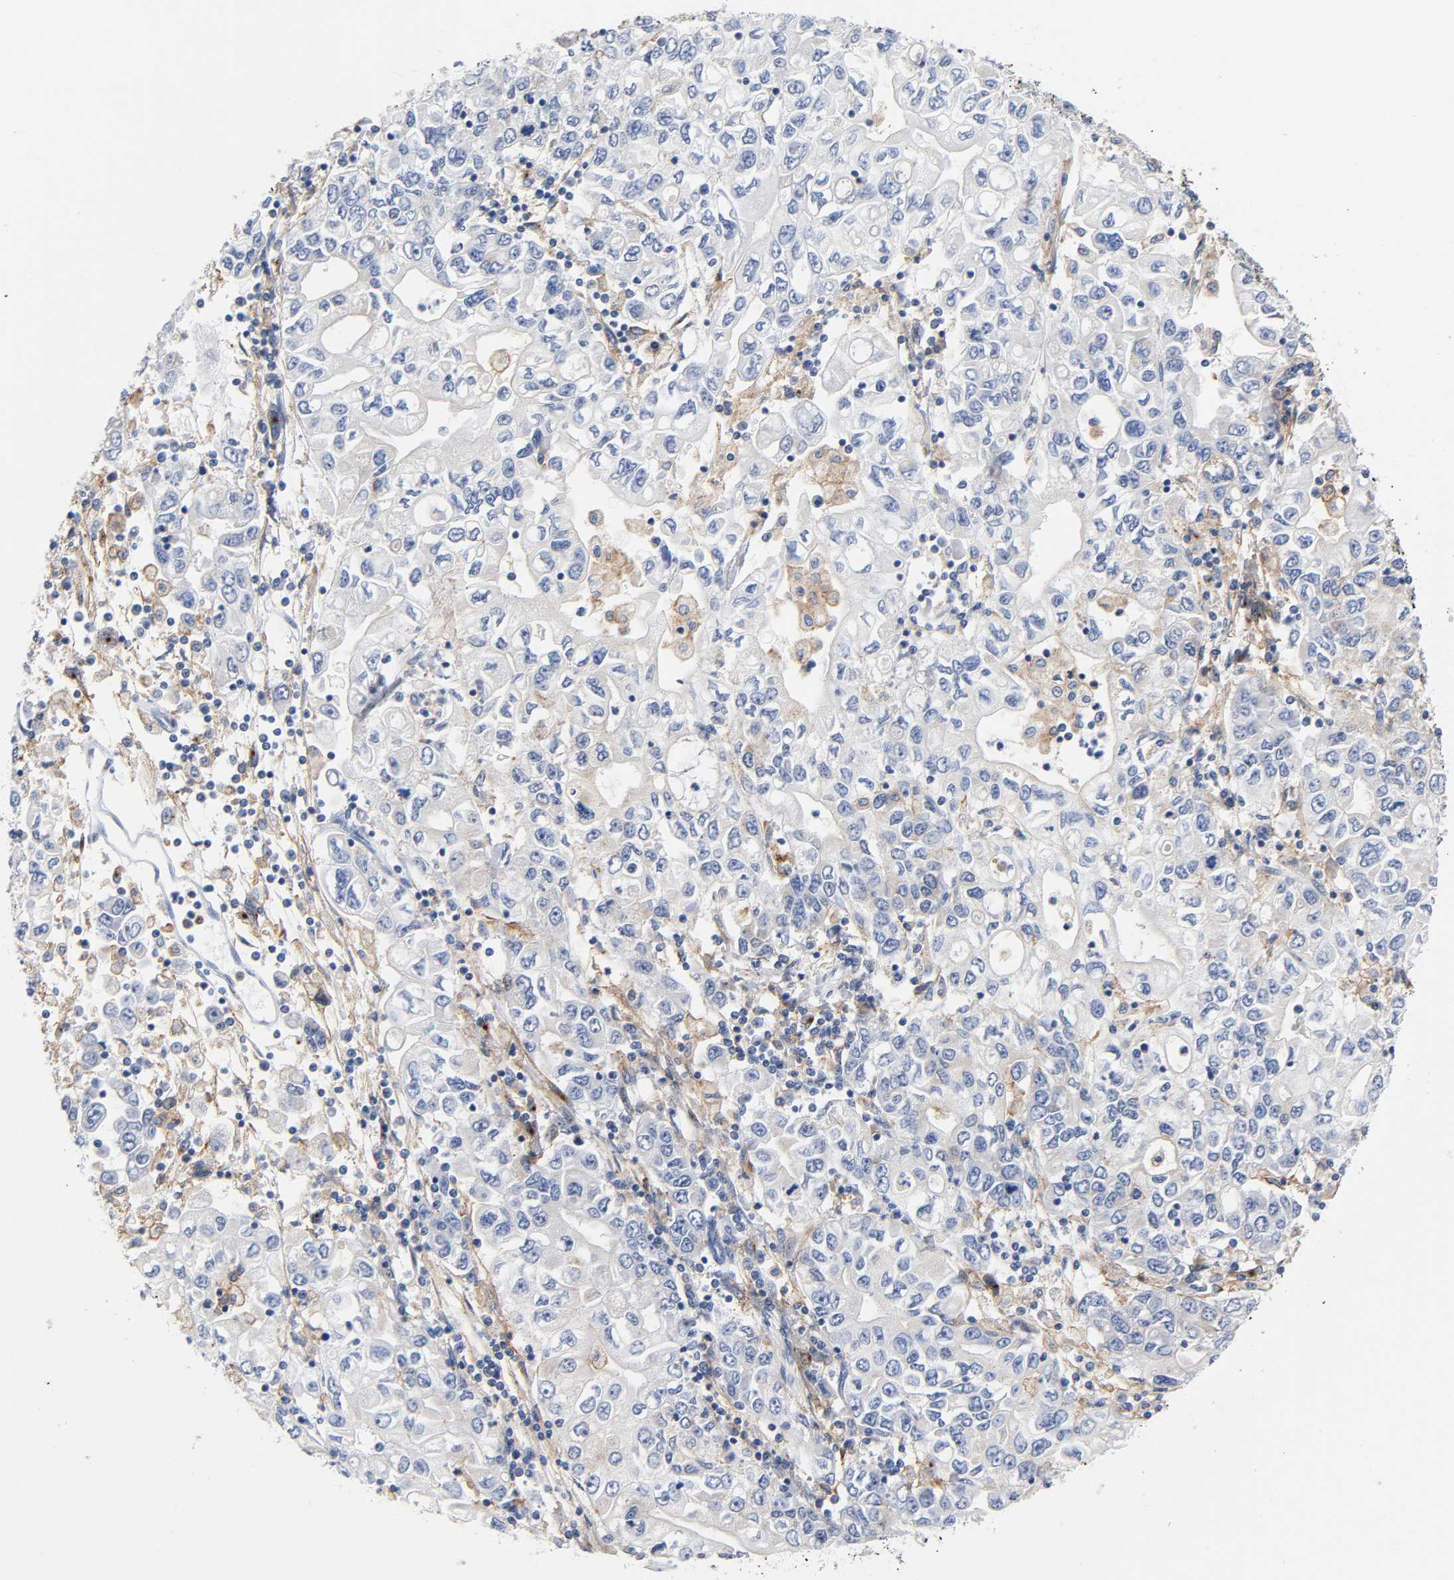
{"staining": {"intensity": "negative", "quantity": "none", "location": "none"}, "tissue": "stomach cancer", "cell_type": "Tumor cells", "image_type": "cancer", "snomed": [{"axis": "morphology", "description": "Adenocarcinoma, NOS"}, {"axis": "topography", "description": "Stomach, lower"}], "caption": "The image demonstrates no significant staining in tumor cells of stomach adenocarcinoma. (DAB (3,3'-diaminobenzidine) immunohistochemistry, high magnification).", "gene": "LRP1", "patient": {"sex": "female", "age": 72}}